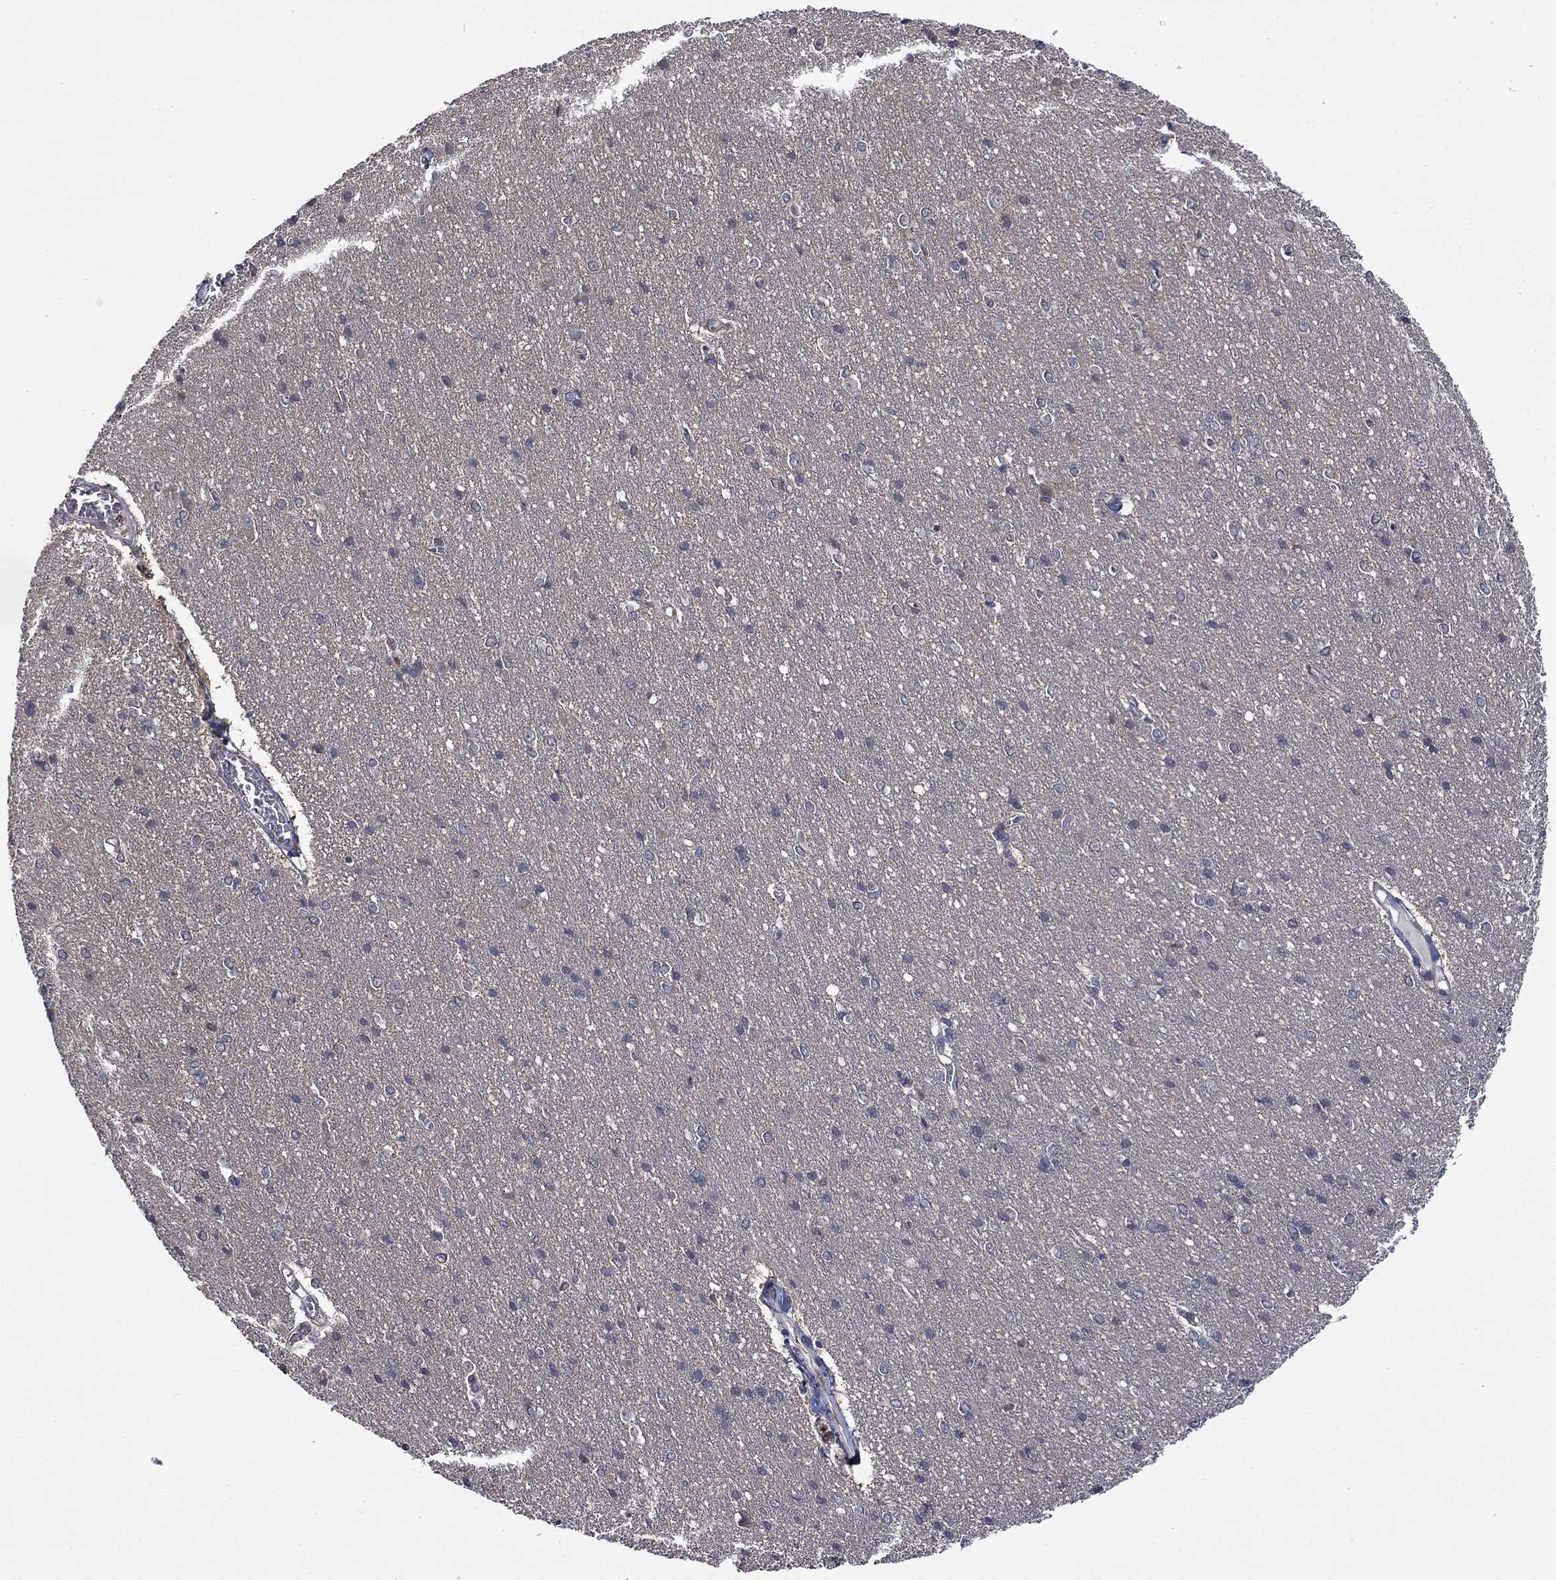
{"staining": {"intensity": "negative", "quantity": "none", "location": "none"}, "tissue": "cerebral cortex", "cell_type": "Endothelial cells", "image_type": "normal", "snomed": [{"axis": "morphology", "description": "Normal tissue, NOS"}, {"axis": "topography", "description": "Cerebral cortex"}], "caption": "Benign cerebral cortex was stained to show a protein in brown. There is no significant expression in endothelial cells.", "gene": "PDZD2", "patient": {"sex": "male", "age": 37}}